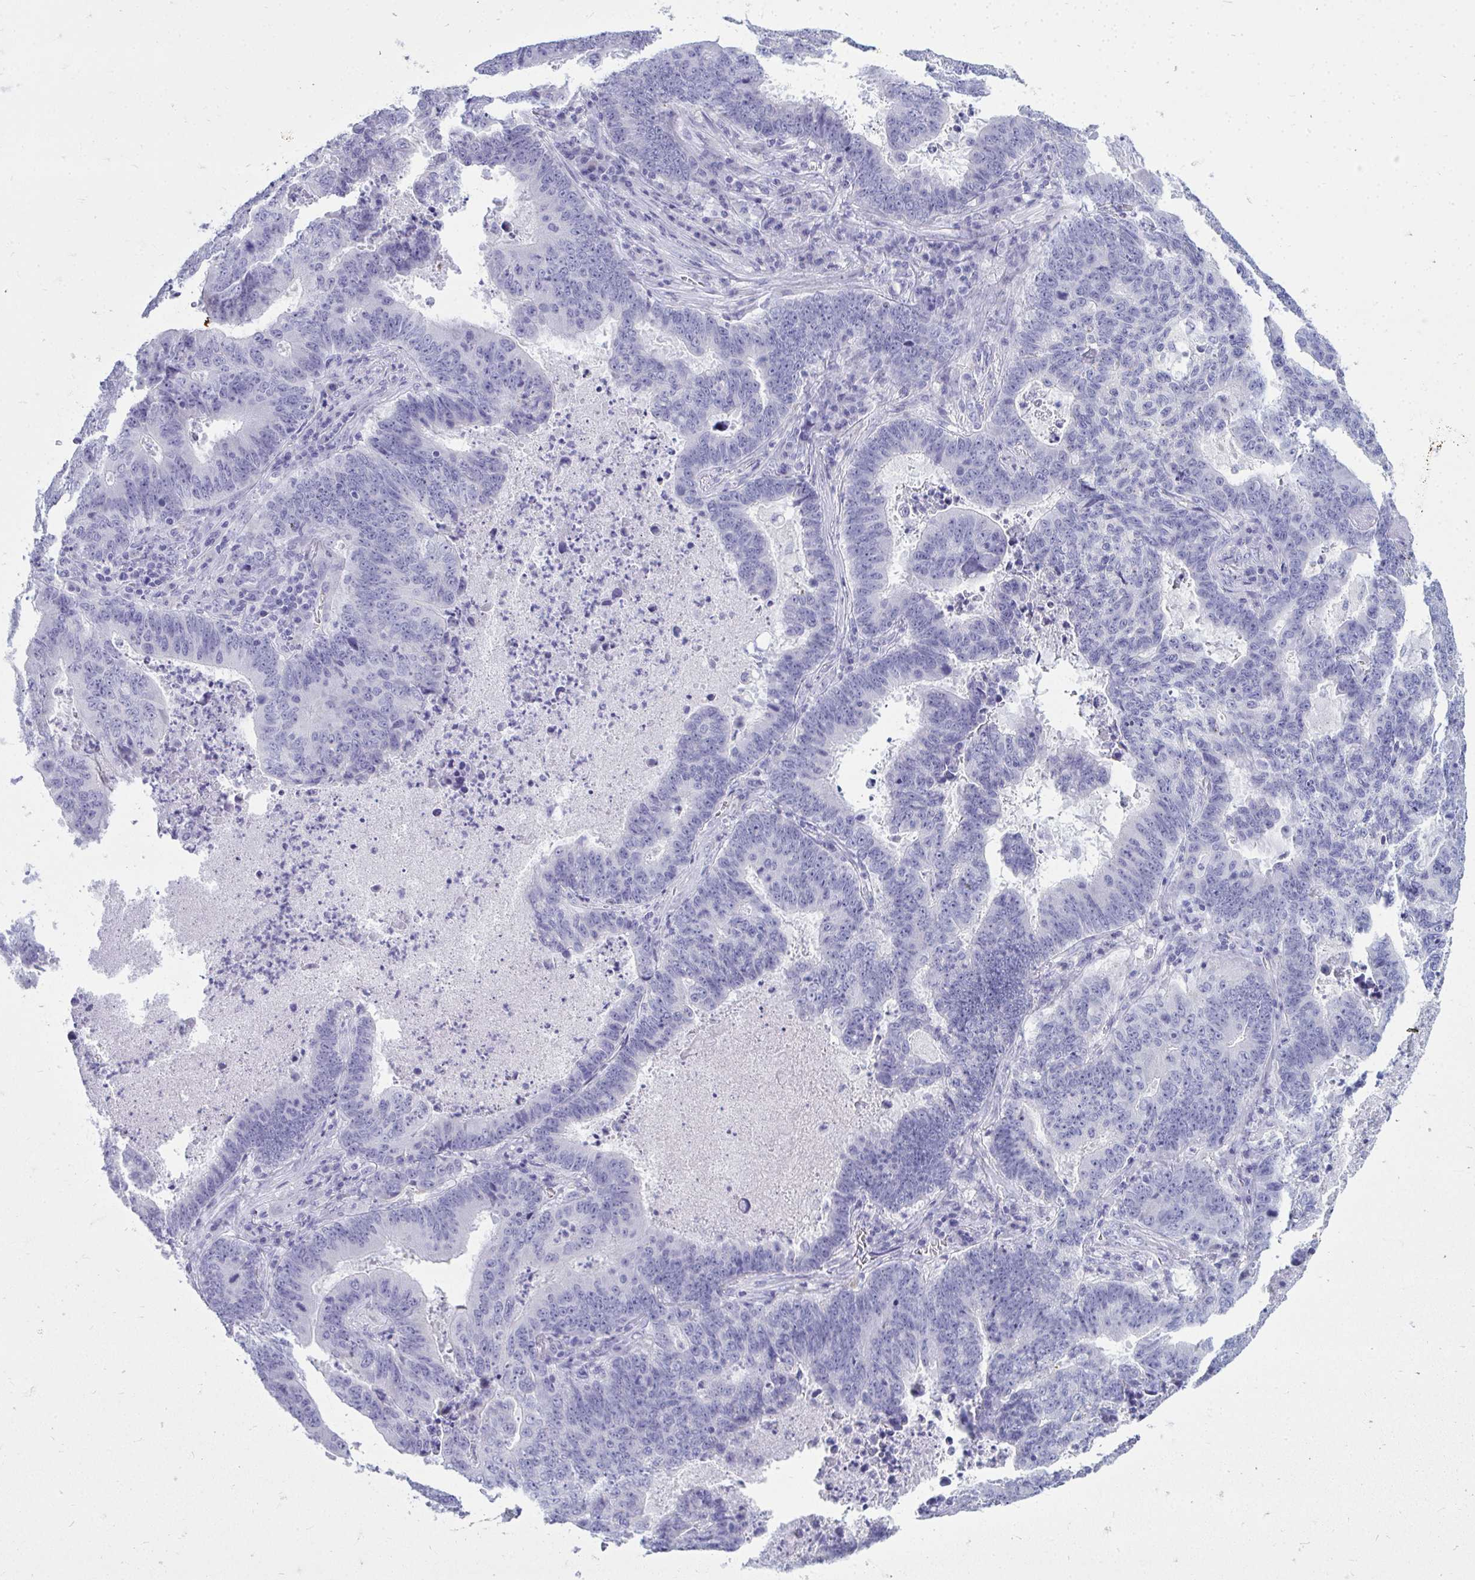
{"staining": {"intensity": "negative", "quantity": "none", "location": "none"}, "tissue": "lung cancer", "cell_type": "Tumor cells", "image_type": "cancer", "snomed": [{"axis": "morphology", "description": "Aneuploidy"}, {"axis": "morphology", "description": "Adenocarcinoma, NOS"}, {"axis": "morphology", "description": "Adenocarcinoma primary or metastatic"}, {"axis": "topography", "description": "Lung"}], "caption": "The histopathology image demonstrates no significant staining in tumor cells of lung cancer (adenocarcinoma primary or metastatic). (DAB IHC with hematoxylin counter stain).", "gene": "QDPR", "patient": {"sex": "female", "age": 75}}